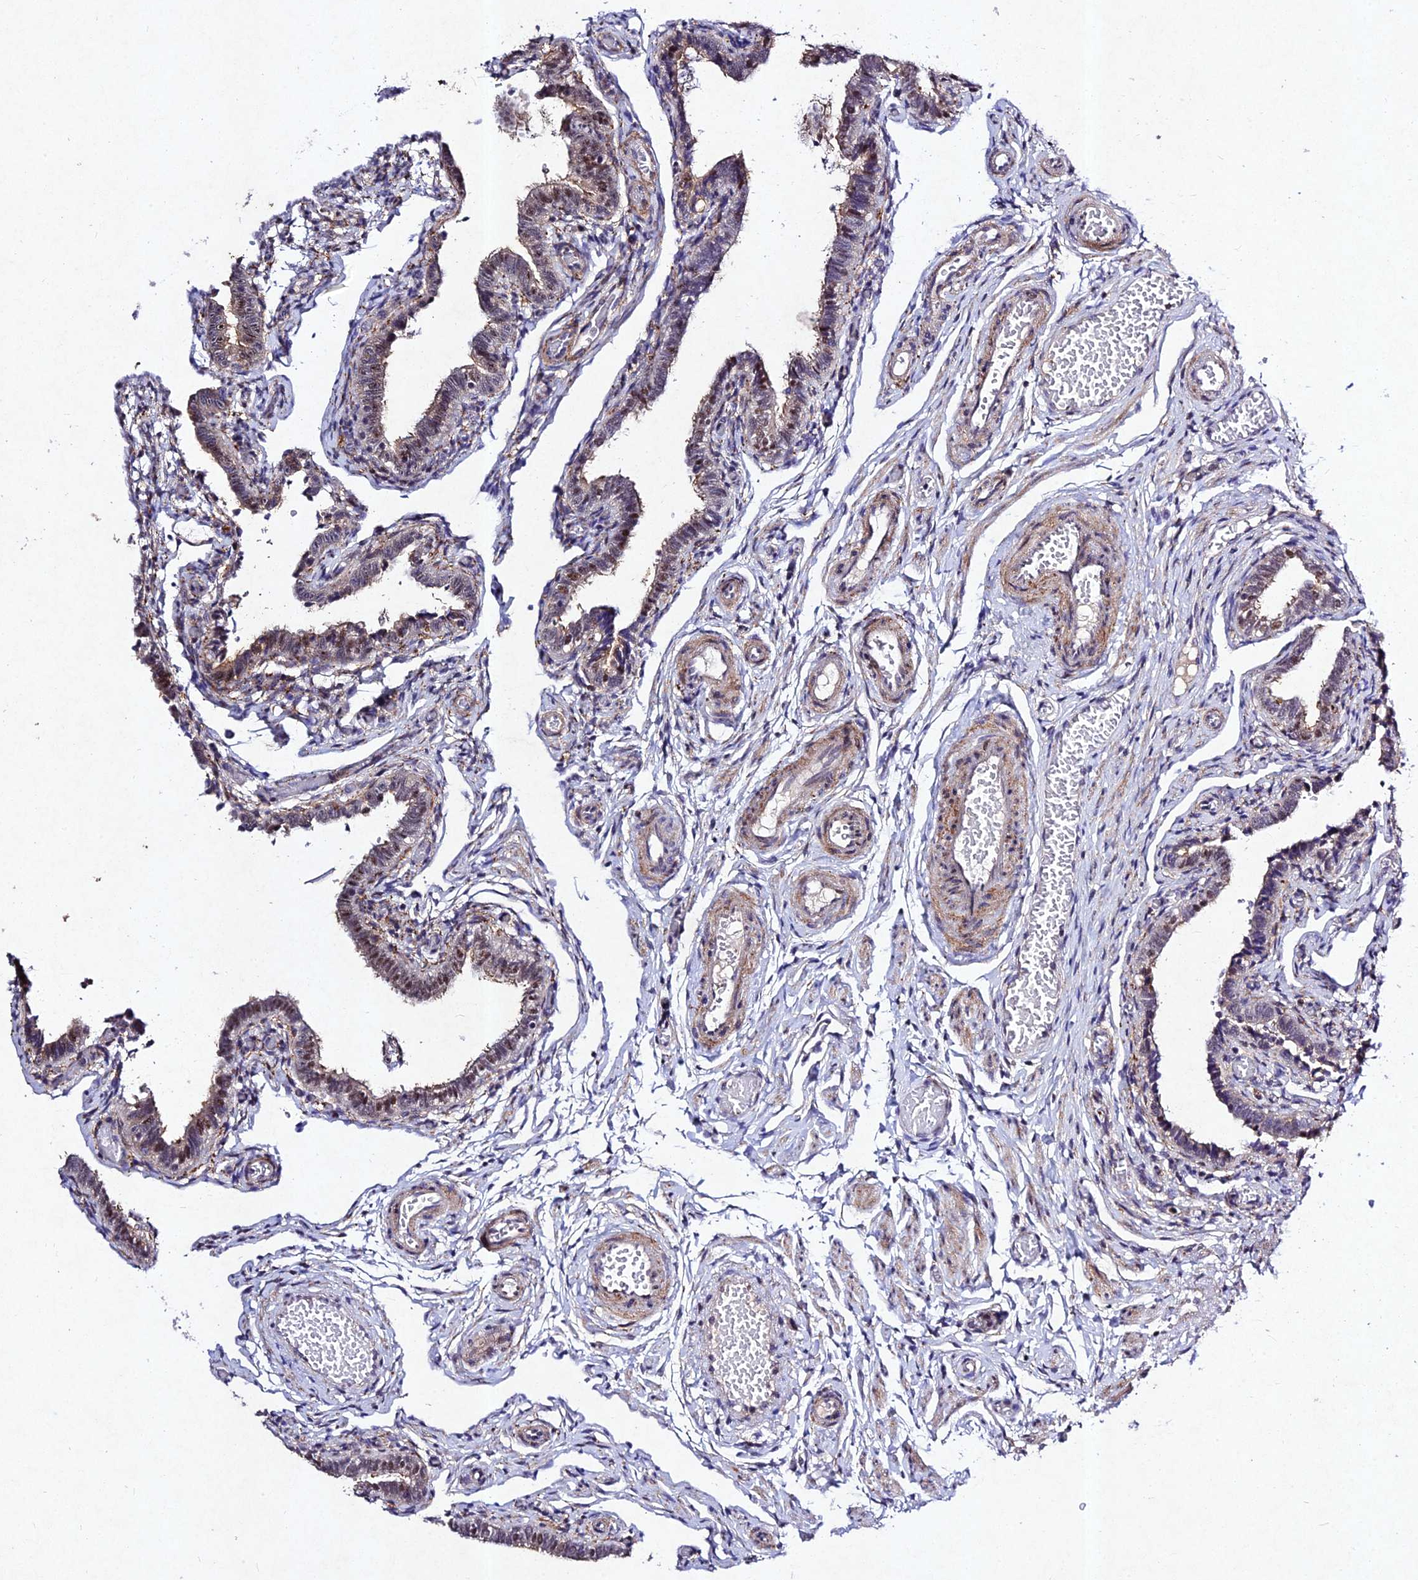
{"staining": {"intensity": "moderate", "quantity": "25%-75%", "location": "cytoplasmic/membranous,nuclear"}, "tissue": "fallopian tube", "cell_type": "Glandular cells", "image_type": "normal", "snomed": [{"axis": "morphology", "description": "Normal tissue, NOS"}, {"axis": "topography", "description": "Fallopian tube"}], "caption": "Immunohistochemical staining of unremarkable human fallopian tube exhibits 25%-75% levels of moderate cytoplasmic/membranous,nuclear protein expression in approximately 25%-75% of glandular cells.", "gene": "RAVER1", "patient": {"sex": "female", "age": 36}}